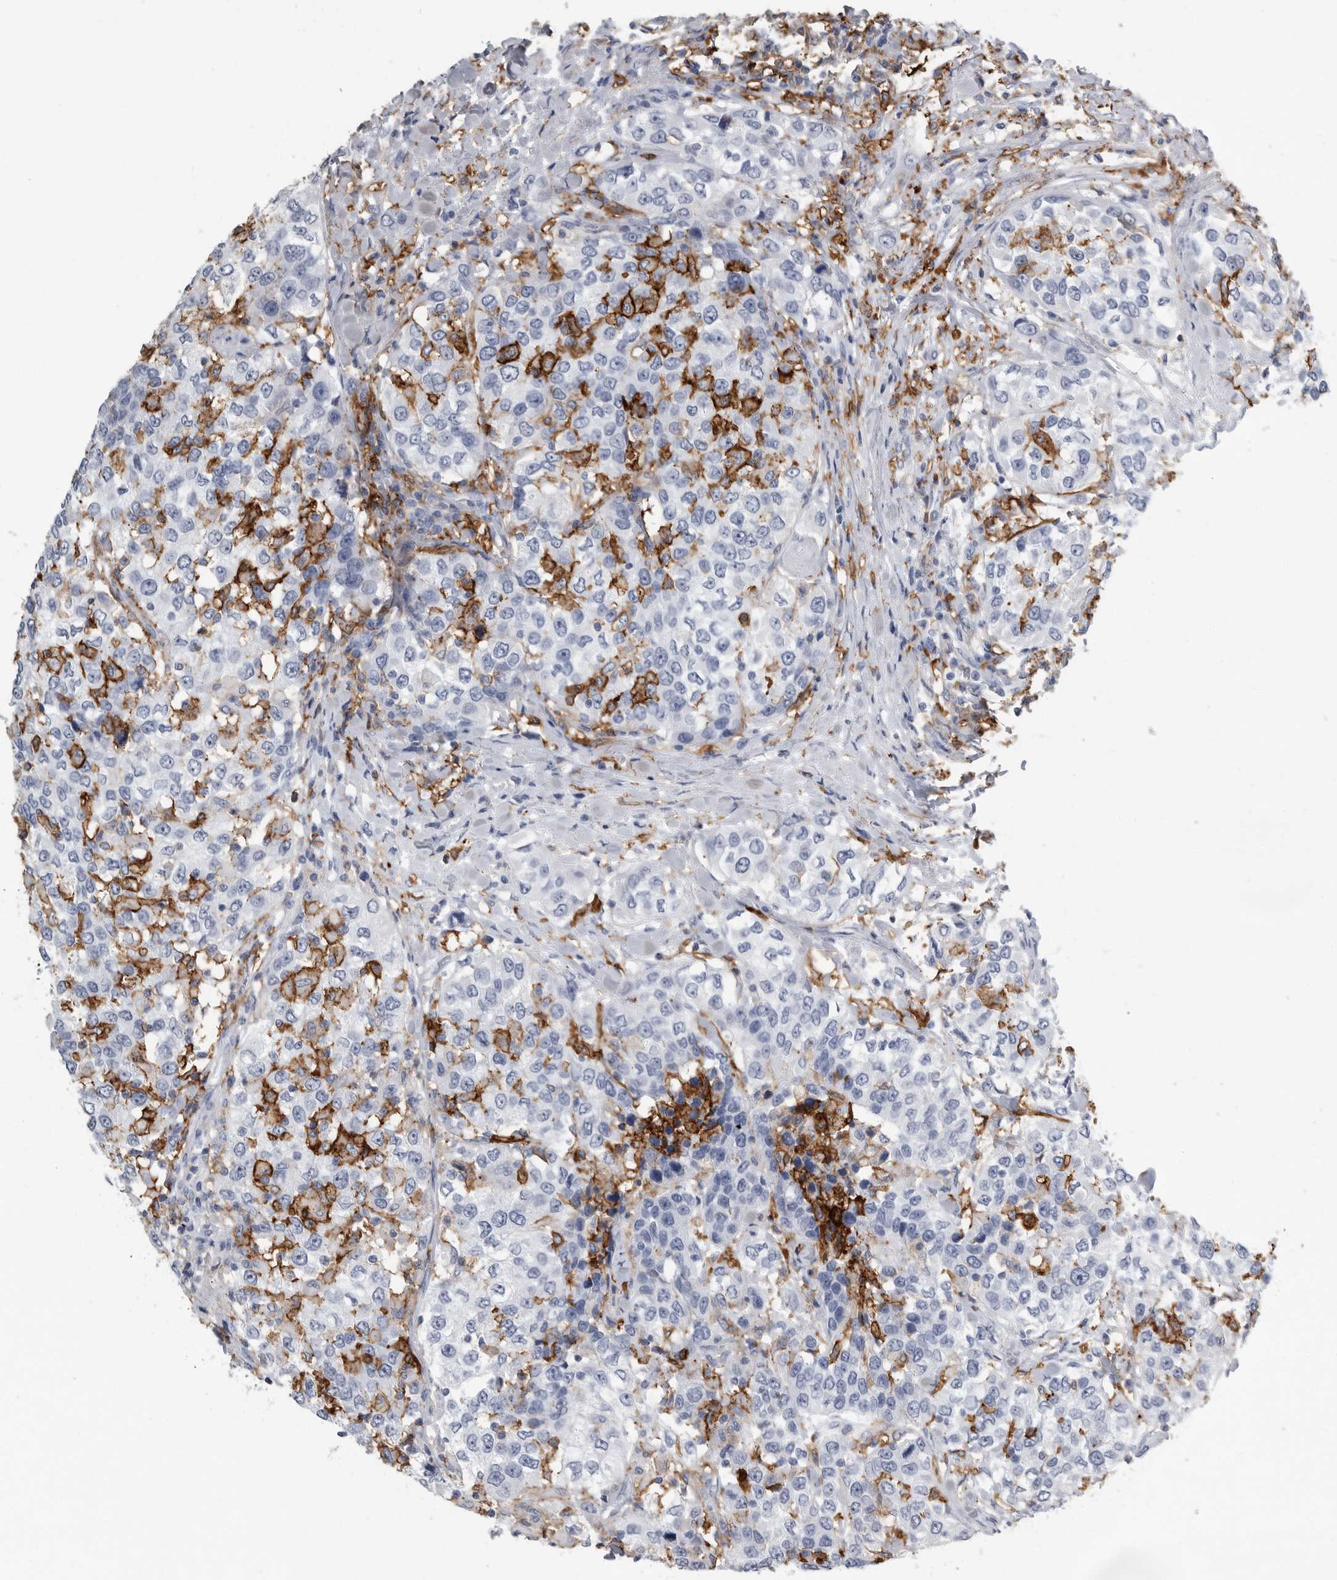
{"staining": {"intensity": "negative", "quantity": "none", "location": "none"}, "tissue": "urothelial cancer", "cell_type": "Tumor cells", "image_type": "cancer", "snomed": [{"axis": "morphology", "description": "Urothelial carcinoma, High grade"}, {"axis": "topography", "description": "Urinary bladder"}], "caption": "Tumor cells are negative for protein expression in human urothelial carcinoma (high-grade).", "gene": "FCER1G", "patient": {"sex": "female", "age": 80}}